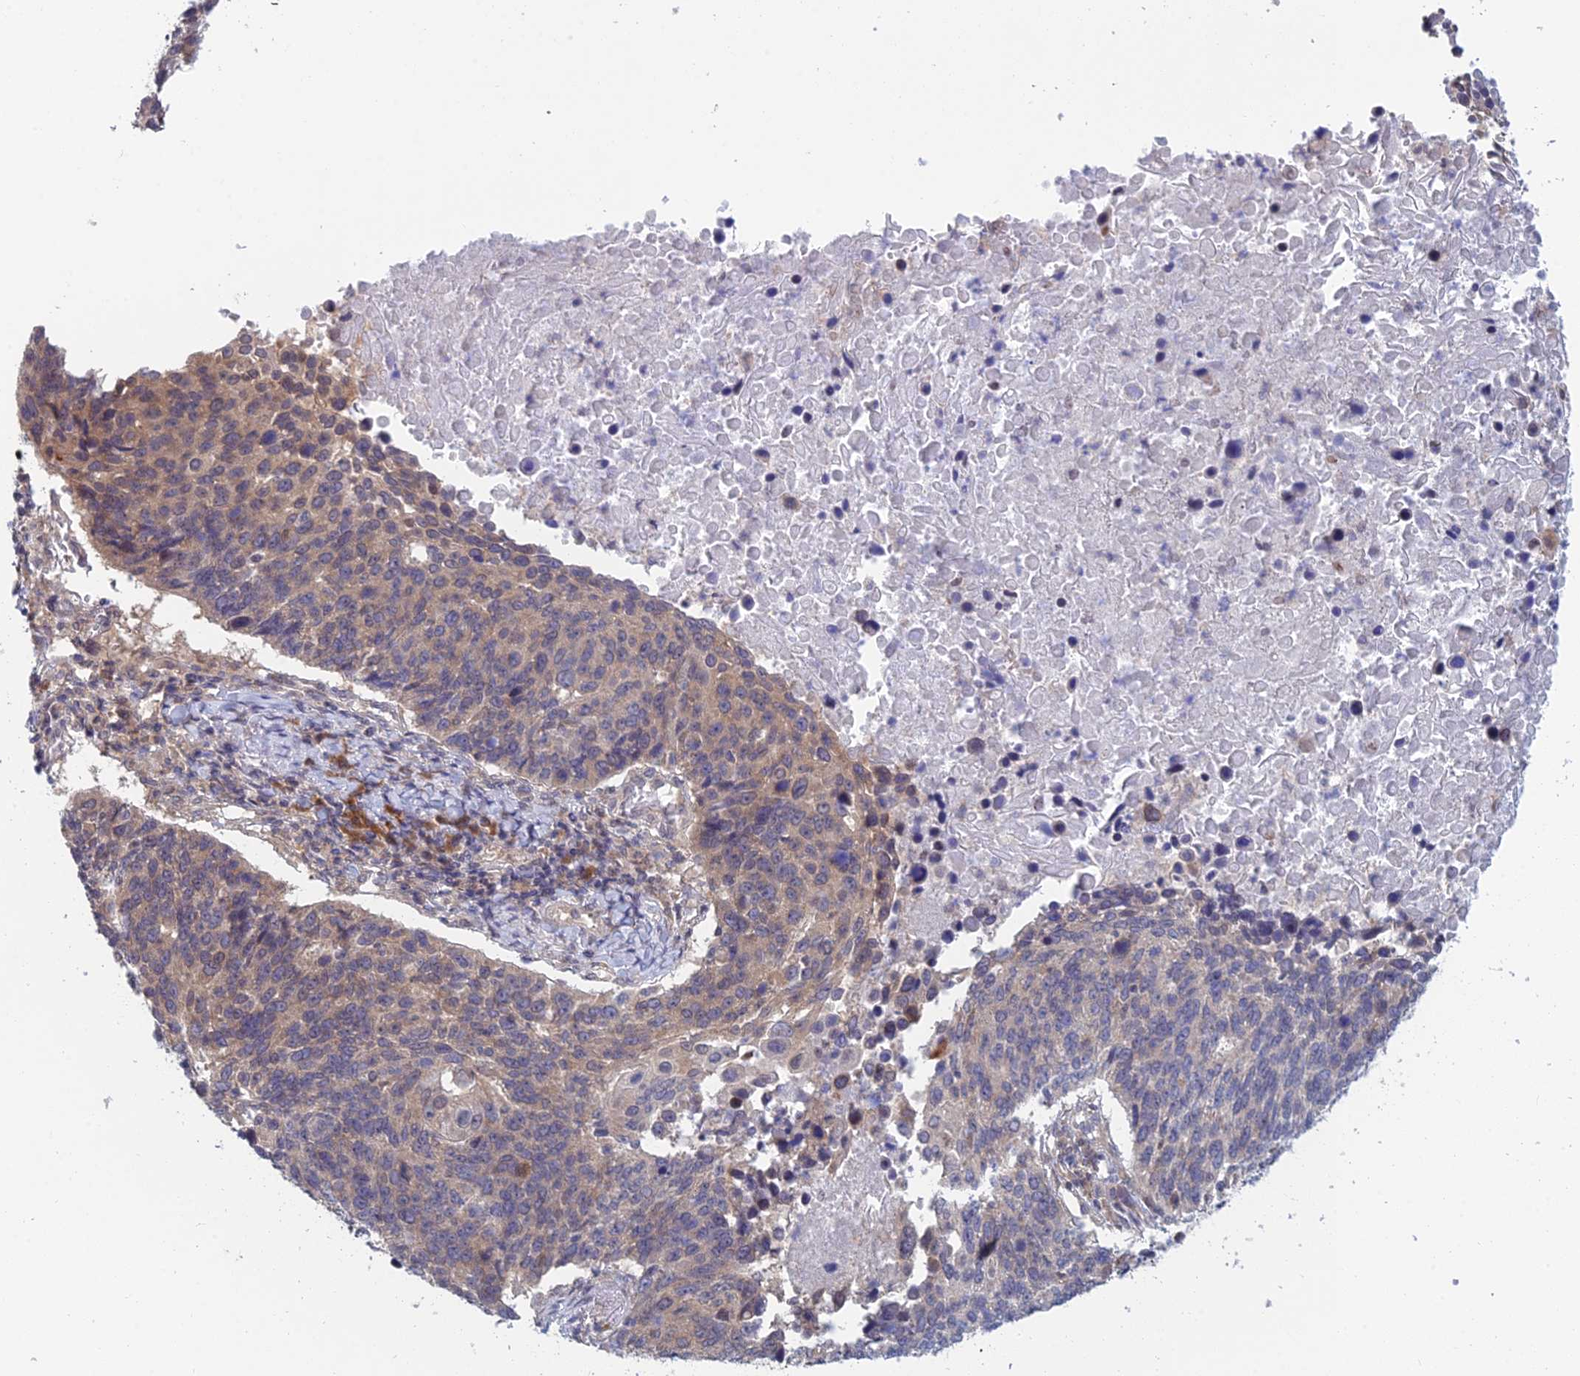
{"staining": {"intensity": "weak", "quantity": "<25%", "location": "cytoplasmic/membranous"}, "tissue": "lung cancer", "cell_type": "Tumor cells", "image_type": "cancer", "snomed": [{"axis": "morphology", "description": "Normal tissue, NOS"}, {"axis": "morphology", "description": "Squamous cell carcinoma, NOS"}, {"axis": "topography", "description": "Lymph node"}, {"axis": "topography", "description": "Lung"}], "caption": "Human lung cancer (squamous cell carcinoma) stained for a protein using immunohistochemistry (IHC) exhibits no staining in tumor cells.", "gene": "SRA1", "patient": {"sex": "male", "age": 66}}